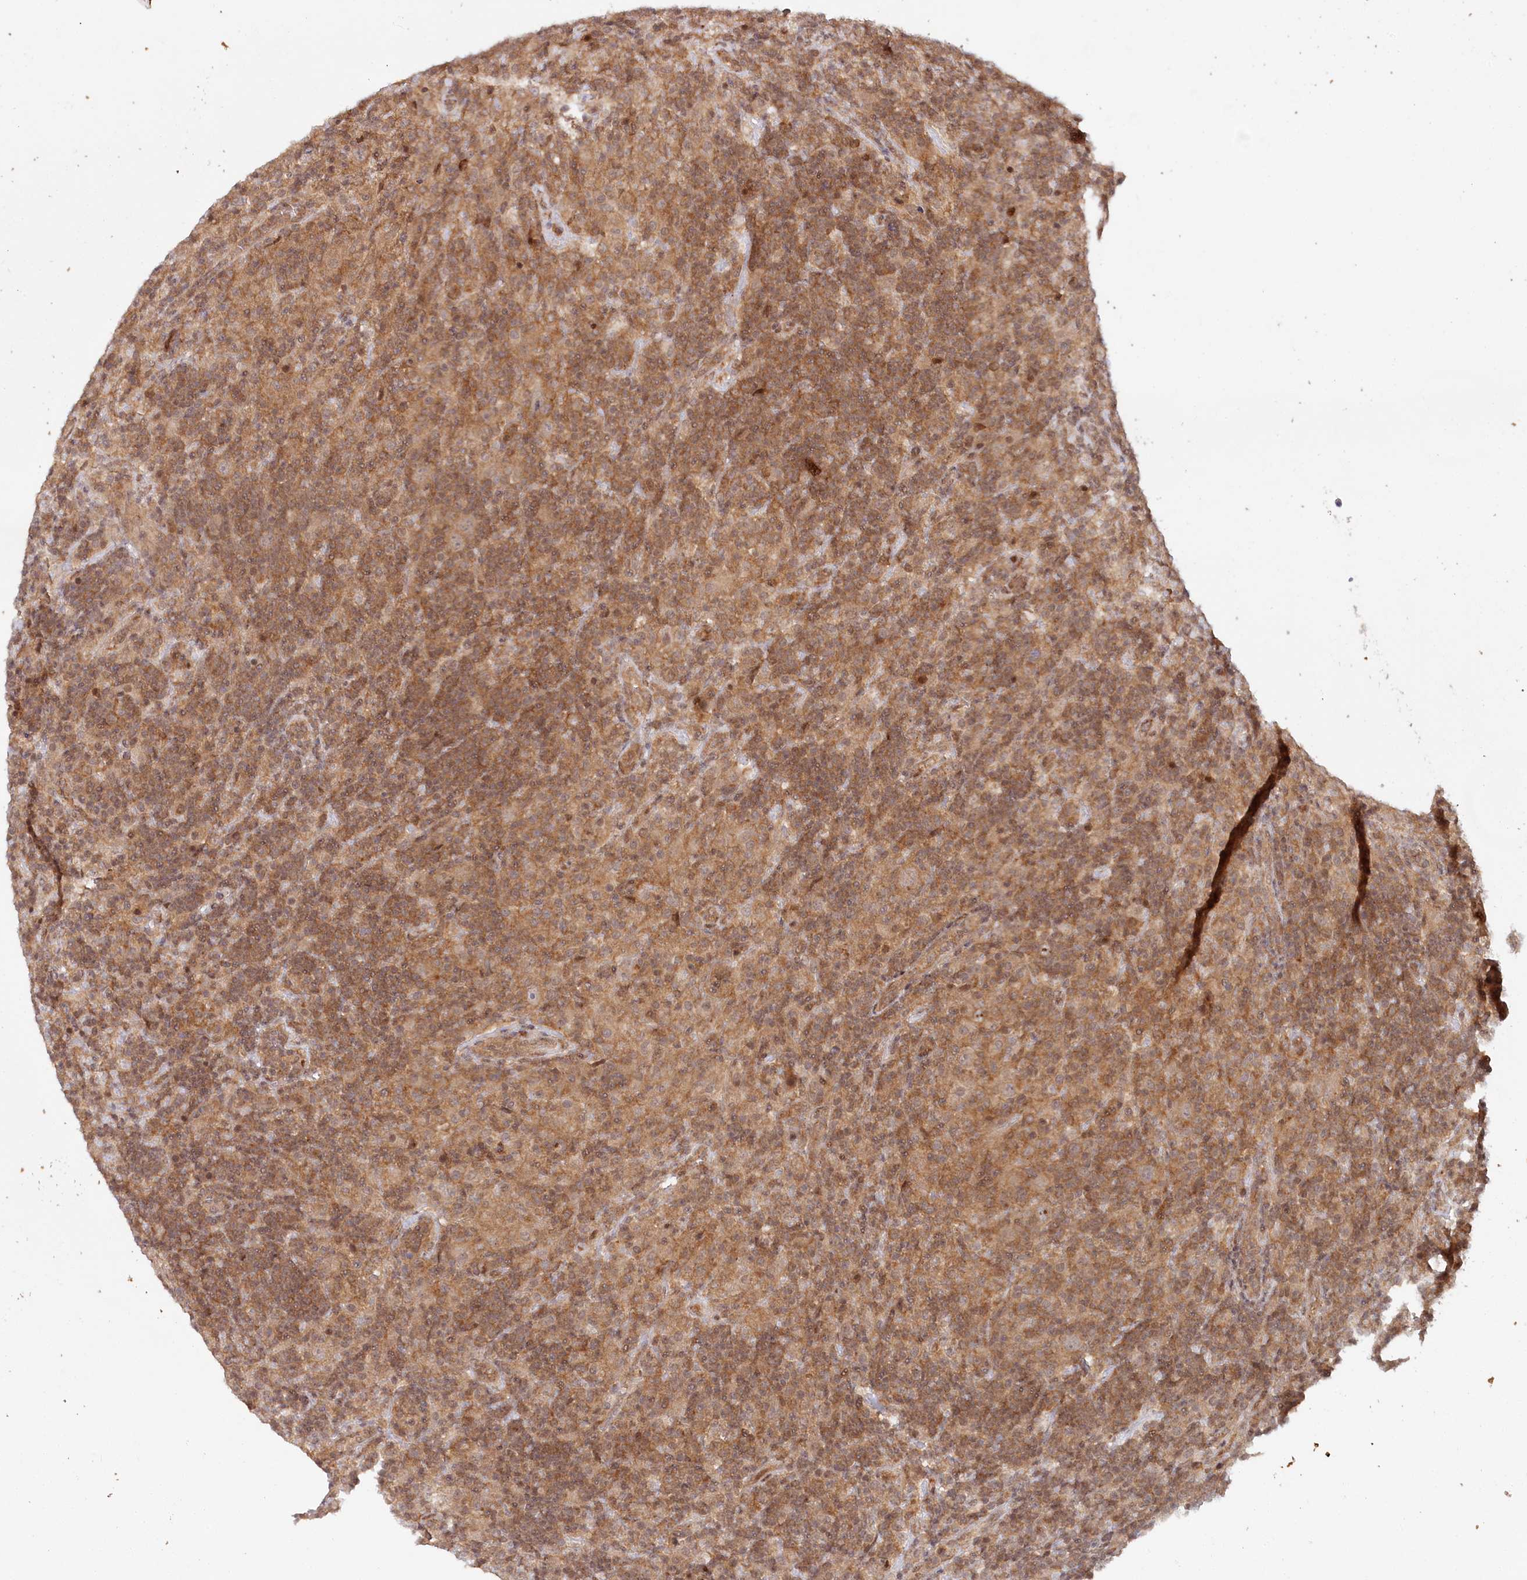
{"staining": {"intensity": "moderate", "quantity": ">75%", "location": "cytoplasmic/membranous"}, "tissue": "lymphoma", "cell_type": "Tumor cells", "image_type": "cancer", "snomed": [{"axis": "morphology", "description": "Hodgkin's disease, NOS"}, {"axis": "topography", "description": "Lymph node"}], "caption": "An immunohistochemistry (IHC) photomicrograph of neoplastic tissue is shown. Protein staining in brown highlights moderate cytoplasmic/membranous positivity in lymphoma within tumor cells.", "gene": "CCDC65", "patient": {"sex": "male", "age": 70}}